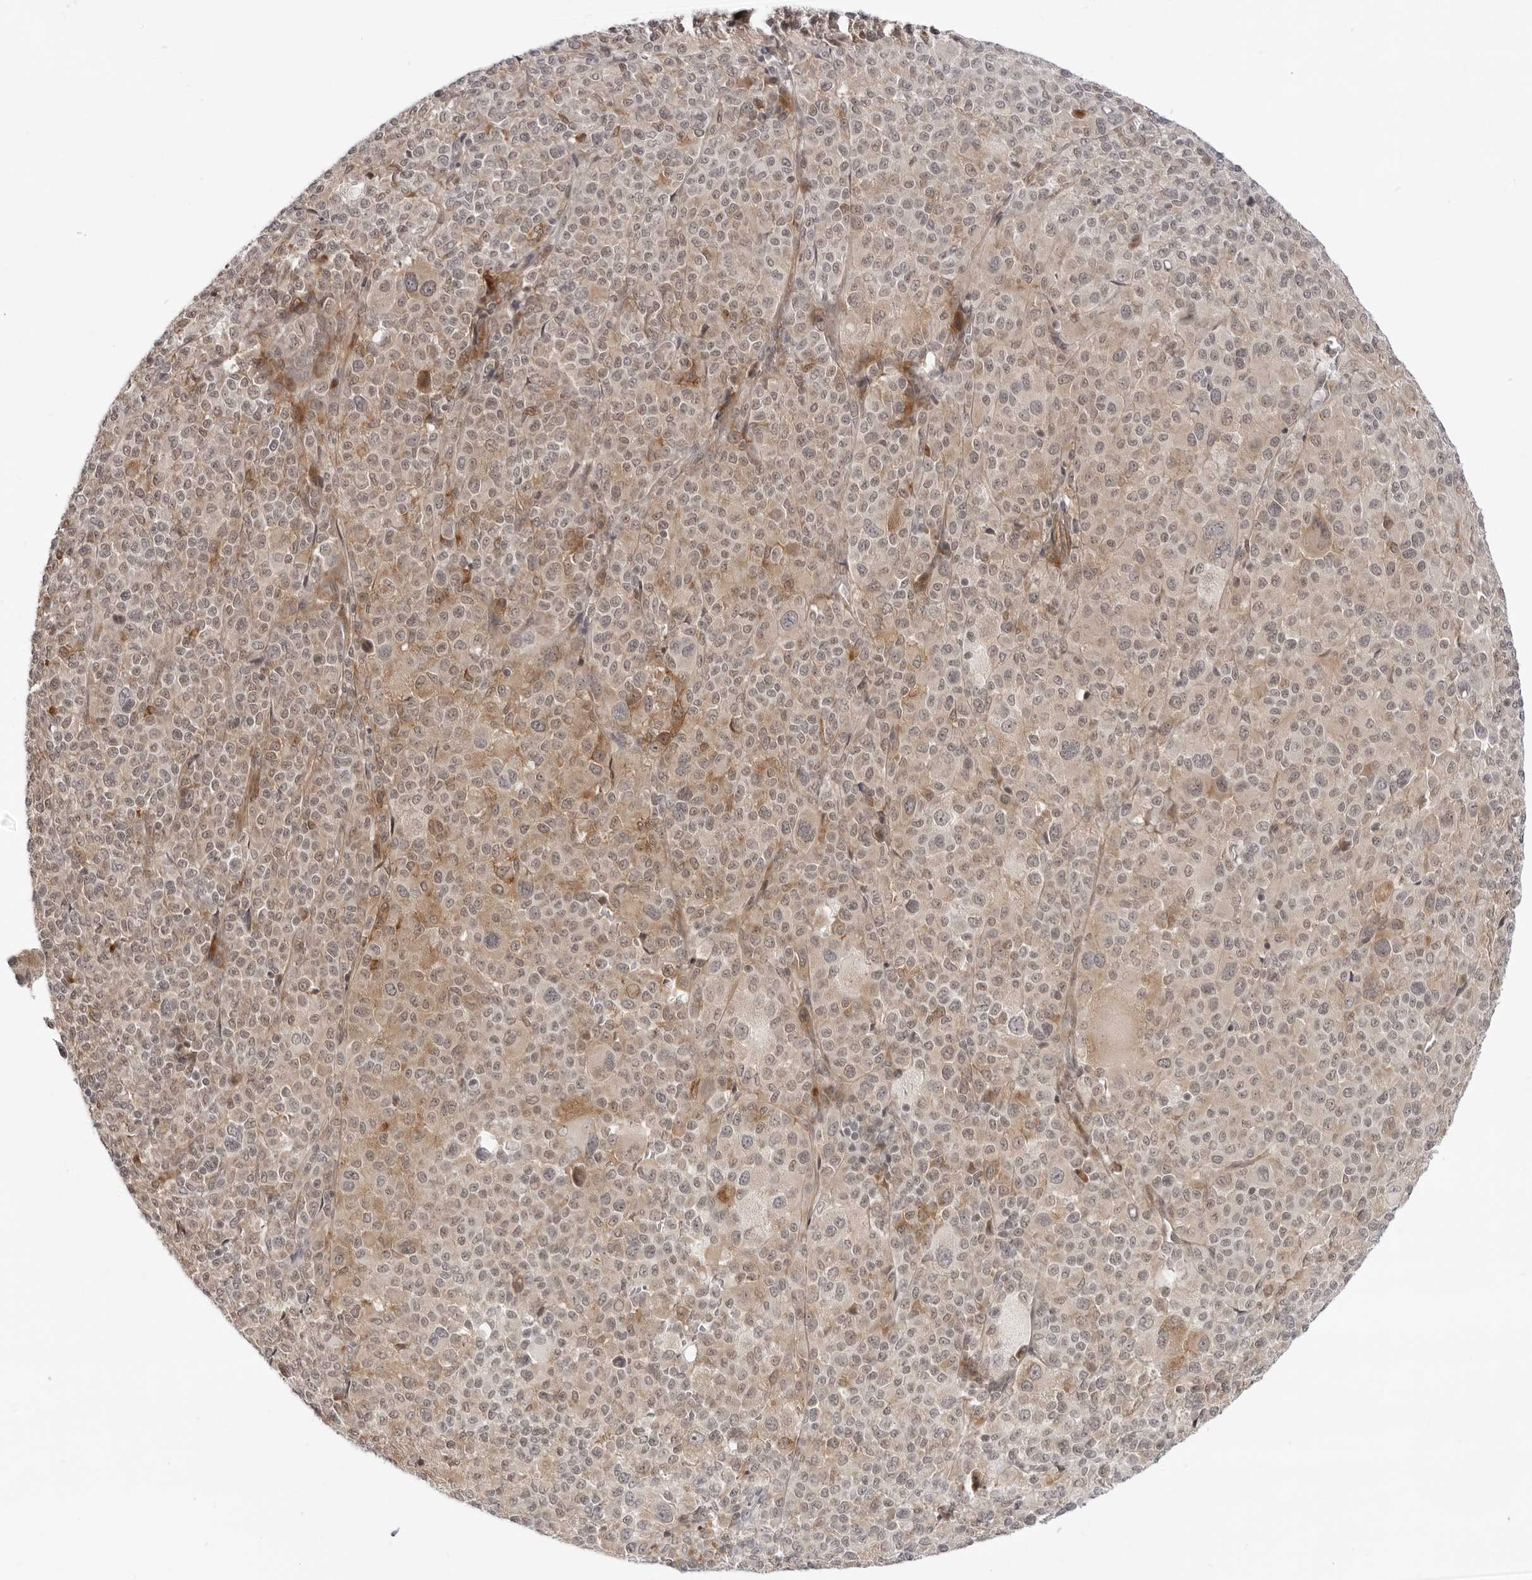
{"staining": {"intensity": "weak", "quantity": ">75%", "location": "cytoplasmic/membranous"}, "tissue": "melanoma", "cell_type": "Tumor cells", "image_type": "cancer", "snomed": [{"axis": "morphology", "description": "Malignant melanoma, Metastatic site"}, {"axis": "topography", "description": "Skin"}], "caption": "Melanoma stained for a protein shows weak cytoplasmic/membranous positivity in tumor cells. (DAB IHC with brightfield microscopy, high magnification).", "gene": "SRGAP2", "patient": {"sex": "female", "age": 74}}